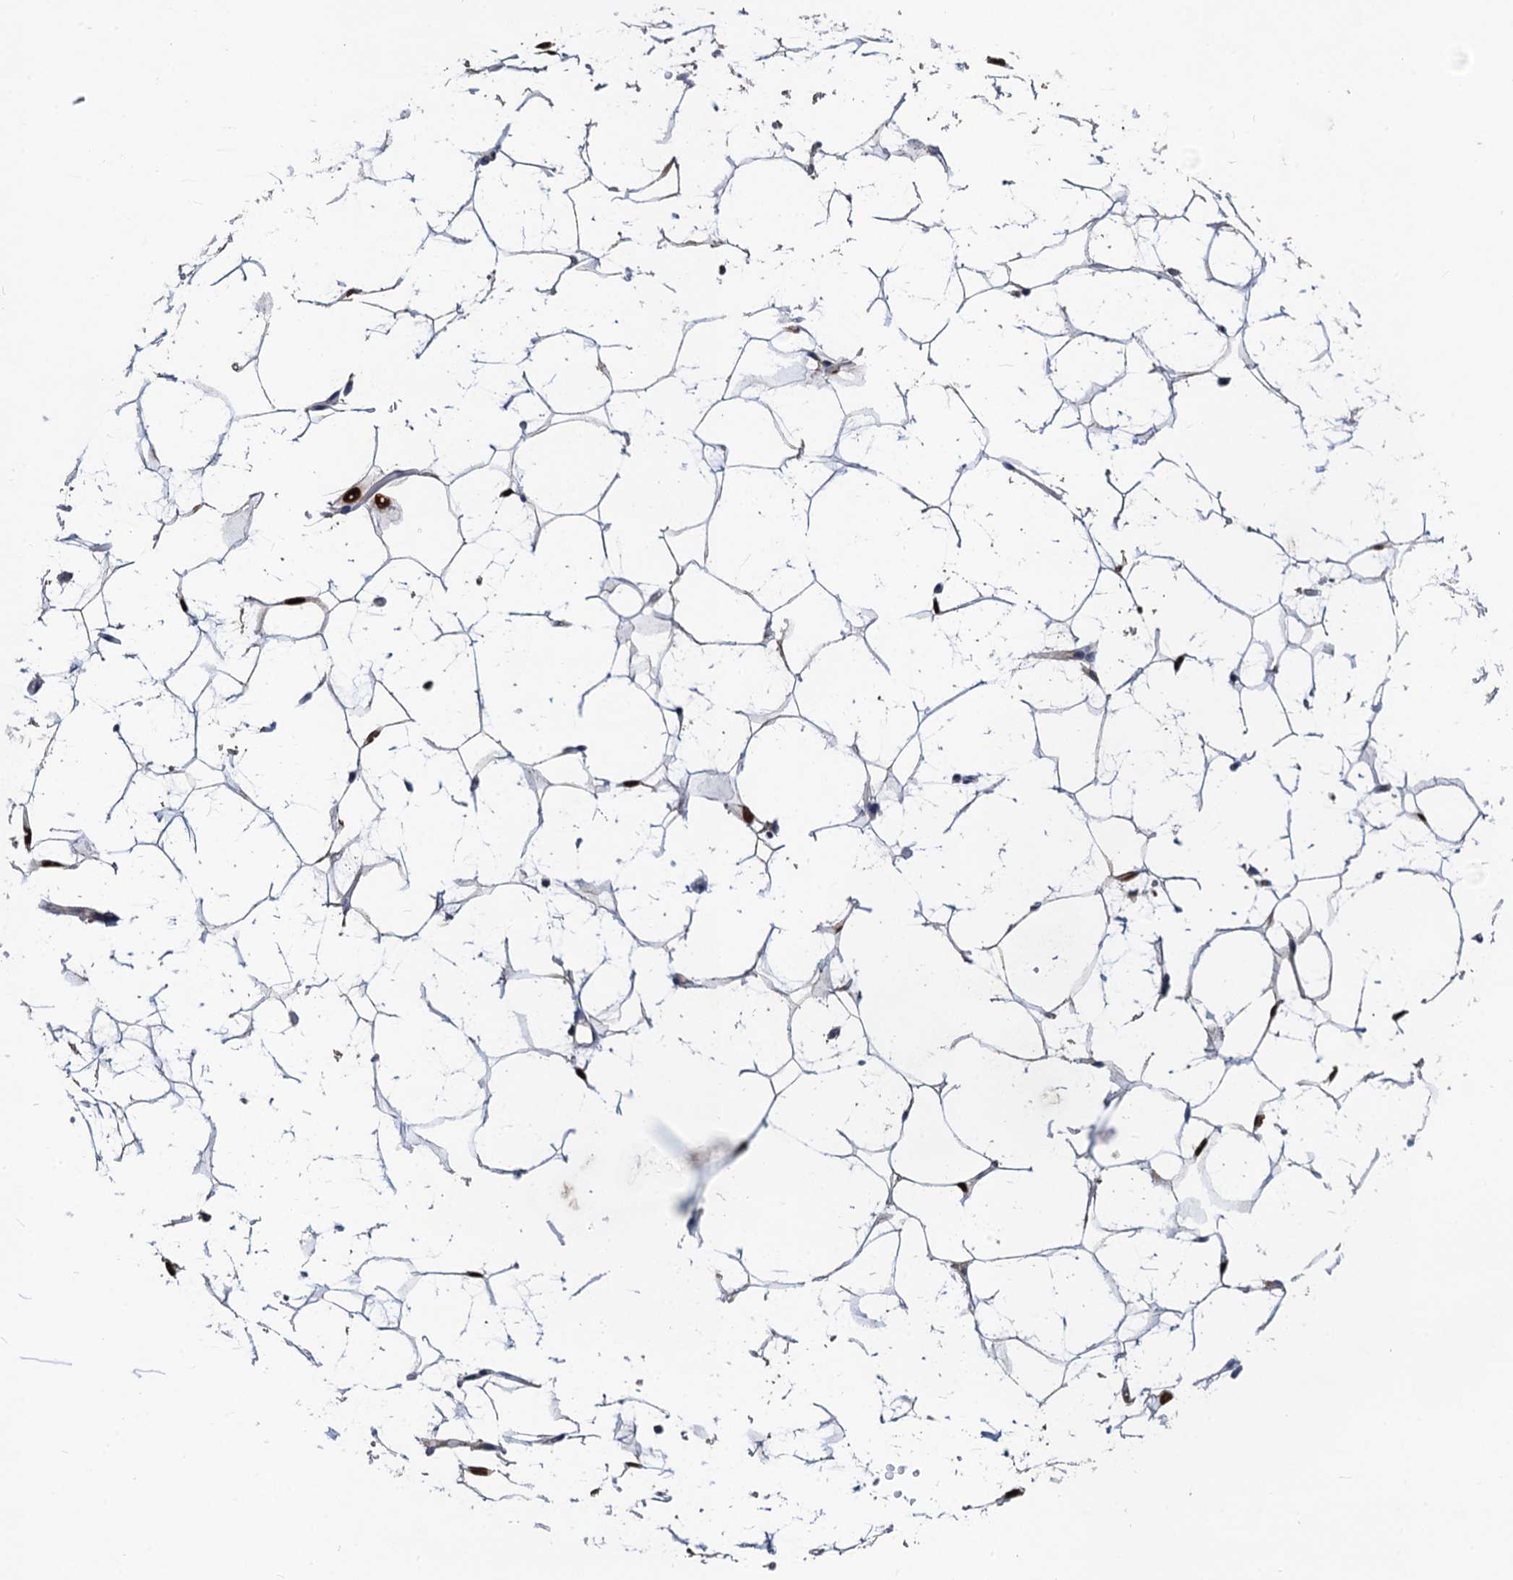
{"staining": {"intensity": "moderate", "quantity": ">75%", "location": "nuclear"}, "tissue": "adipose tissue", "cell_type": "Adipocytes", "image_type": "normal", "snomed": [{"axis": "morphology", "description": "Normal tissue, NOS"}, {"axis": "topography", "description": "Breast"}], "caption": "Immunohistochemistry (IHC) staining of benign adipose tissue, which demonstrates medium levels of moderate nuclear staining in approximately >75% of adipocytes indicating moderate nuclear protein staining. The staining was performed using DAB (brown) for protein detection and nuclei were counterstained in hematoxylin (blue).", "gene": "TSEN34", "patient": {"sex": "female", "age": 26}}